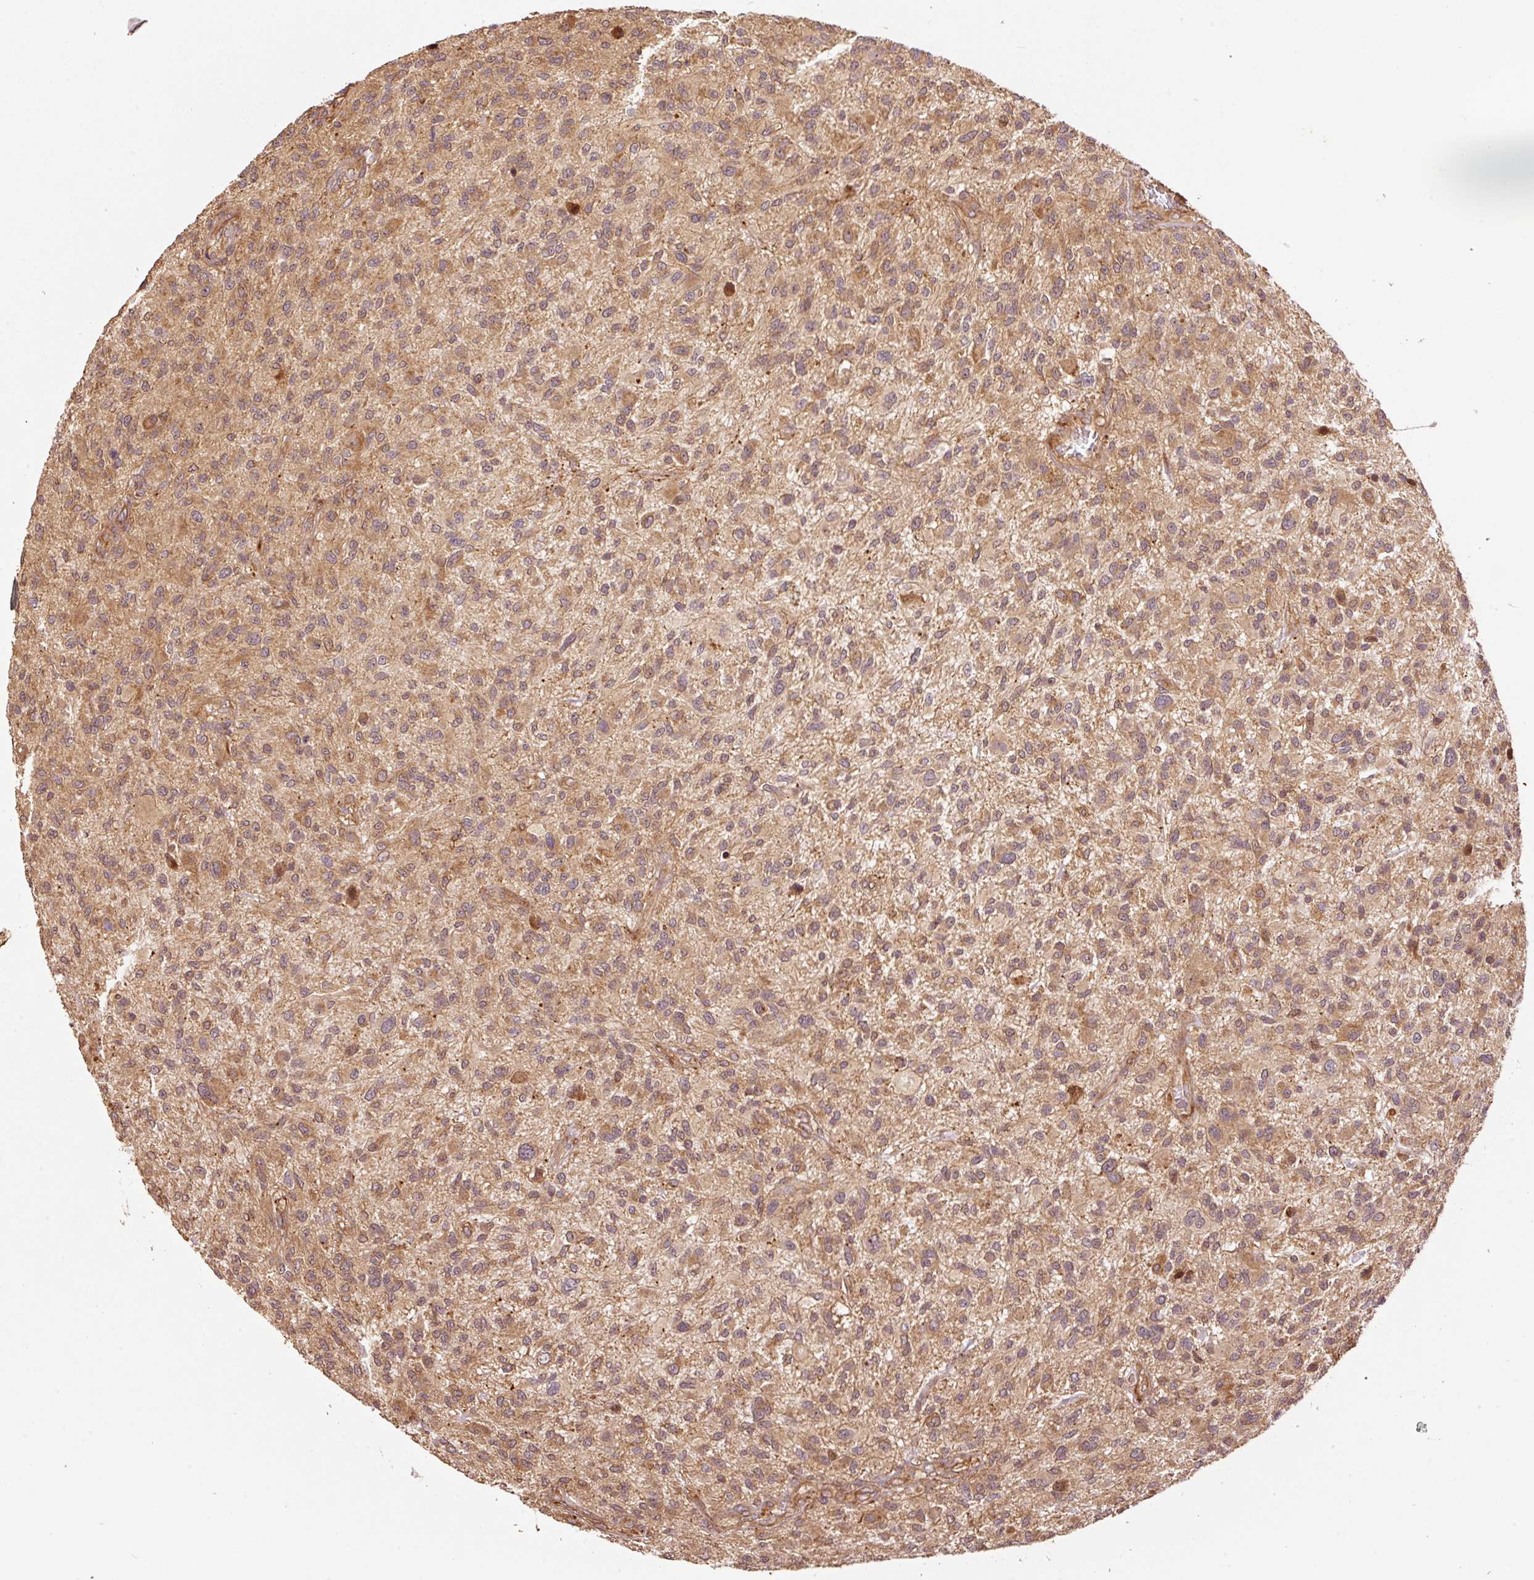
{"staining": {"intensity": "moderate", "quantity": ">75%", "location": "cytoplasmic/membranous"}, "tissue": "glioma", "cell_type": "Tumor cells", "image_type": "cancer", "snomed": [{"axis": "morphology", "description": "Glioma, malignant, High grade"}, {"axis": "topography", "description": "Brain"}], "caption": "A brown stain highlights moderate cytoplasmic/membranous expression of a protein in malignant high-grade glioma tumor cells.", "gene": "OXER1", "patient": {"sex": "male", "age": 47}}